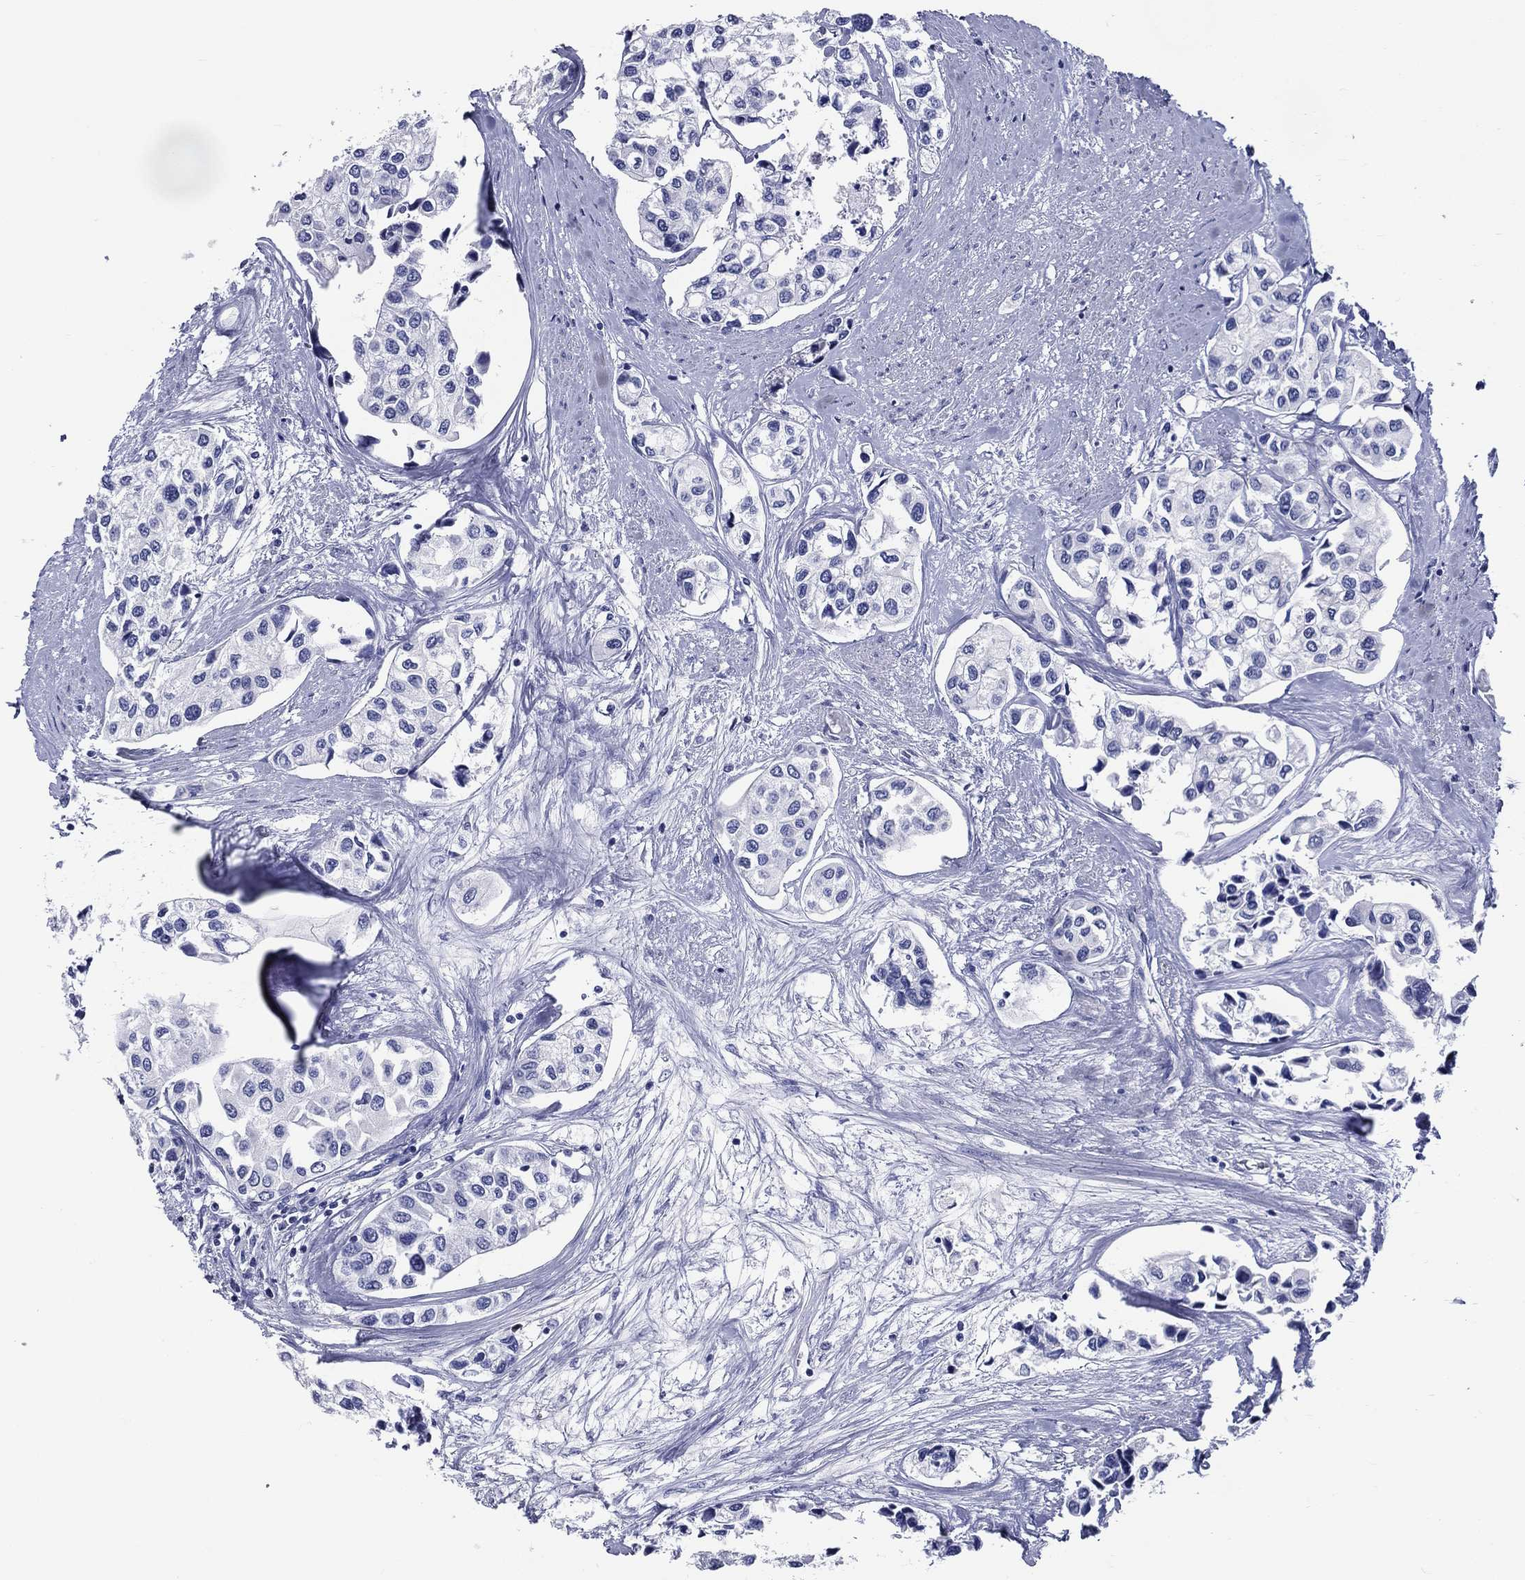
{"staining": {"intensity": "negative", "quantity": "none", "location": "none"}, "tissue": "urothelial cancer", "cell_type": "Tumor cells", "image_type": "cancer", "snomed": [{"axis": "morphology", "description": "Urothelial carcinoma, High grade"}, {"axis": "topography", "description": "Urinary bladder"}], "caption": "The histopathology image demonstrates no significant staining in tumor cells of urothelial carcinoma (high-grade). Brightfield microscopy of immunohistochemistry (IHC) stained with DAB (brown) and hematoxylin (blue), captured at high magnification.", "gene": "ACE2", "patient": {"sex": "male", "age": 73}}